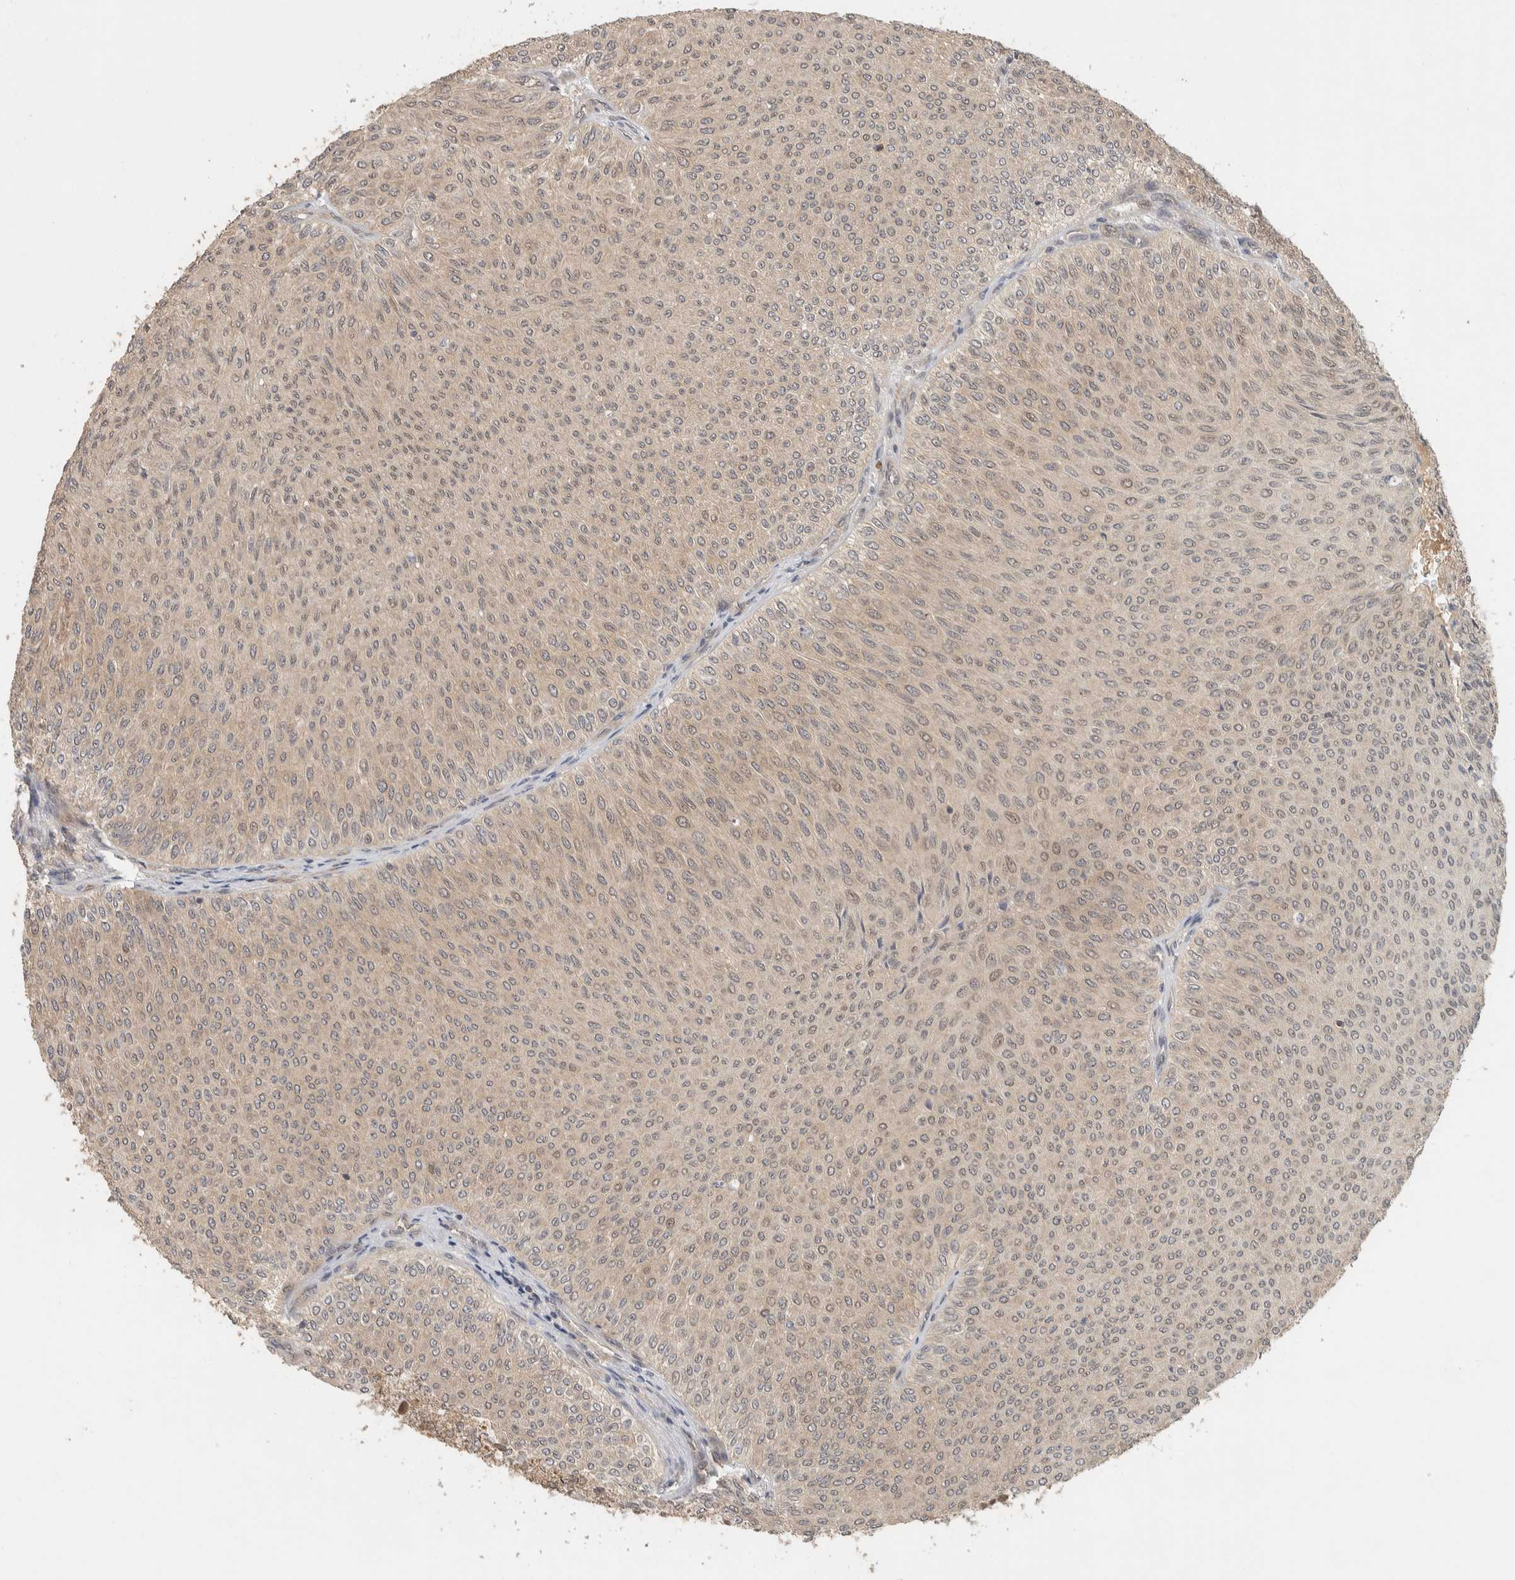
{"staining": {"intensity": "weak", "quantity": "25%-75%", "location": "cytoplasmic/membranous"}, "tissue": "urothelial cancer", "cell_type": "Tumor cells", "image_type": "cancer", "snomed": [{"axis": "morphology", "description": "Urothelial carcinoma, Low grade"}, {"axis": "topography", "description": "Urinary bladder"}], "caption": "Immunohistochemistry image of human low-grade urothelial carcinoma stained for a protein (brown), which reveals low levels of weak cytoplasmic/membranous positivity in approximately 25%-75% of tumor cells.", "gene": "ADSS2", "patient": {"sex": "male", "age": 78}}